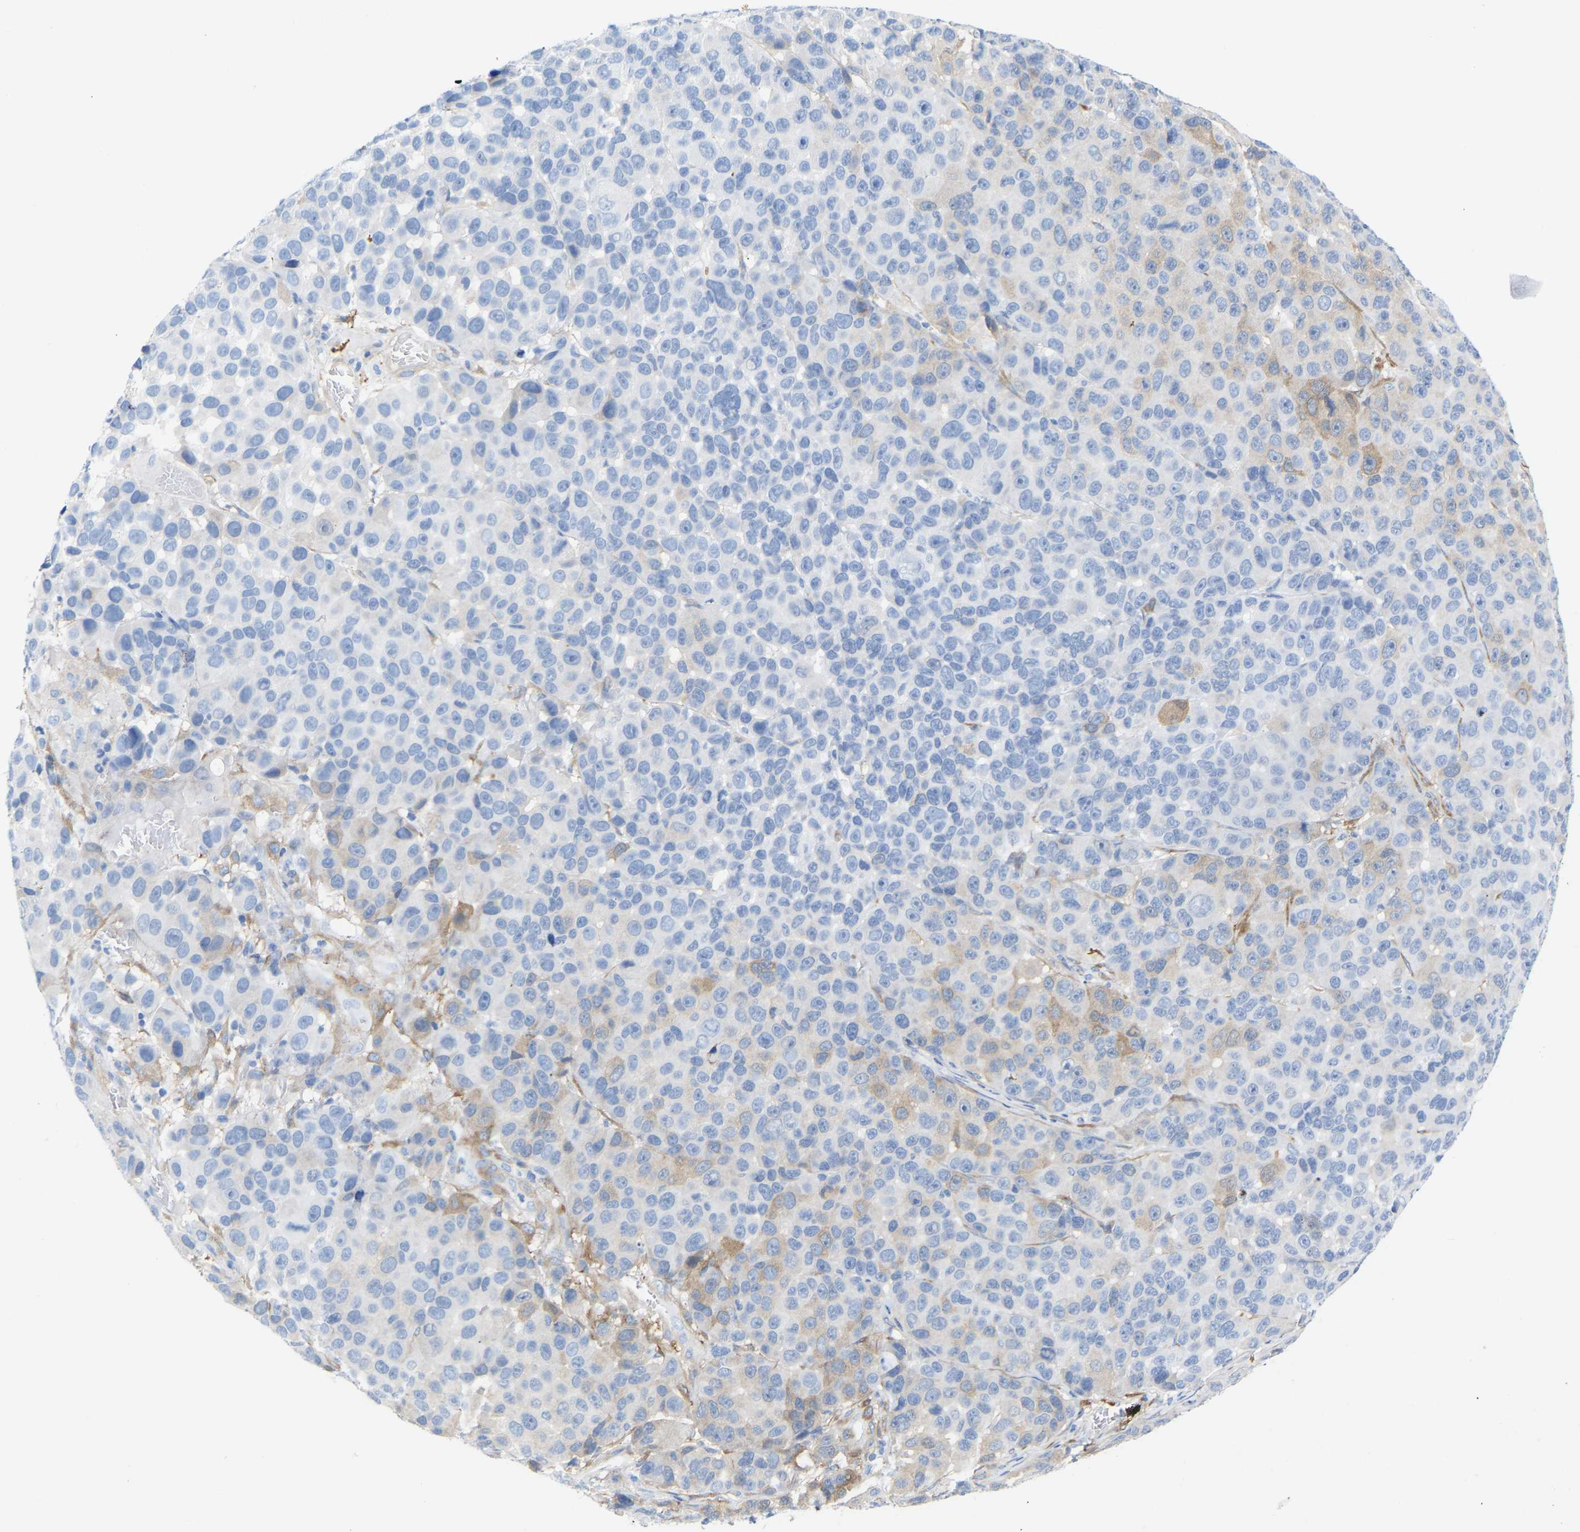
{"staining": {"intensity": "weak", "quantity": "<25%", "location": "cytoplasmic/membranous"}, "tissue": "melanoma", "cell_type": "Tumor cells", "image_type": "cancer", "snomed": [{"axis": "morphology", "description": "Malignant melanoma, NOS"}, {"axis": "topography", "description": "Skin"}], "caption": "Immunohistochemistry (IHC) histopathology image of neoplastic tissue: malignant melanoma stained with DAB (3,3'-diaminobenzidine) reveals no significant protein staining in tumor cells.", "gene": "AMPH", "patient": {"sex": "male", "age": 53}}